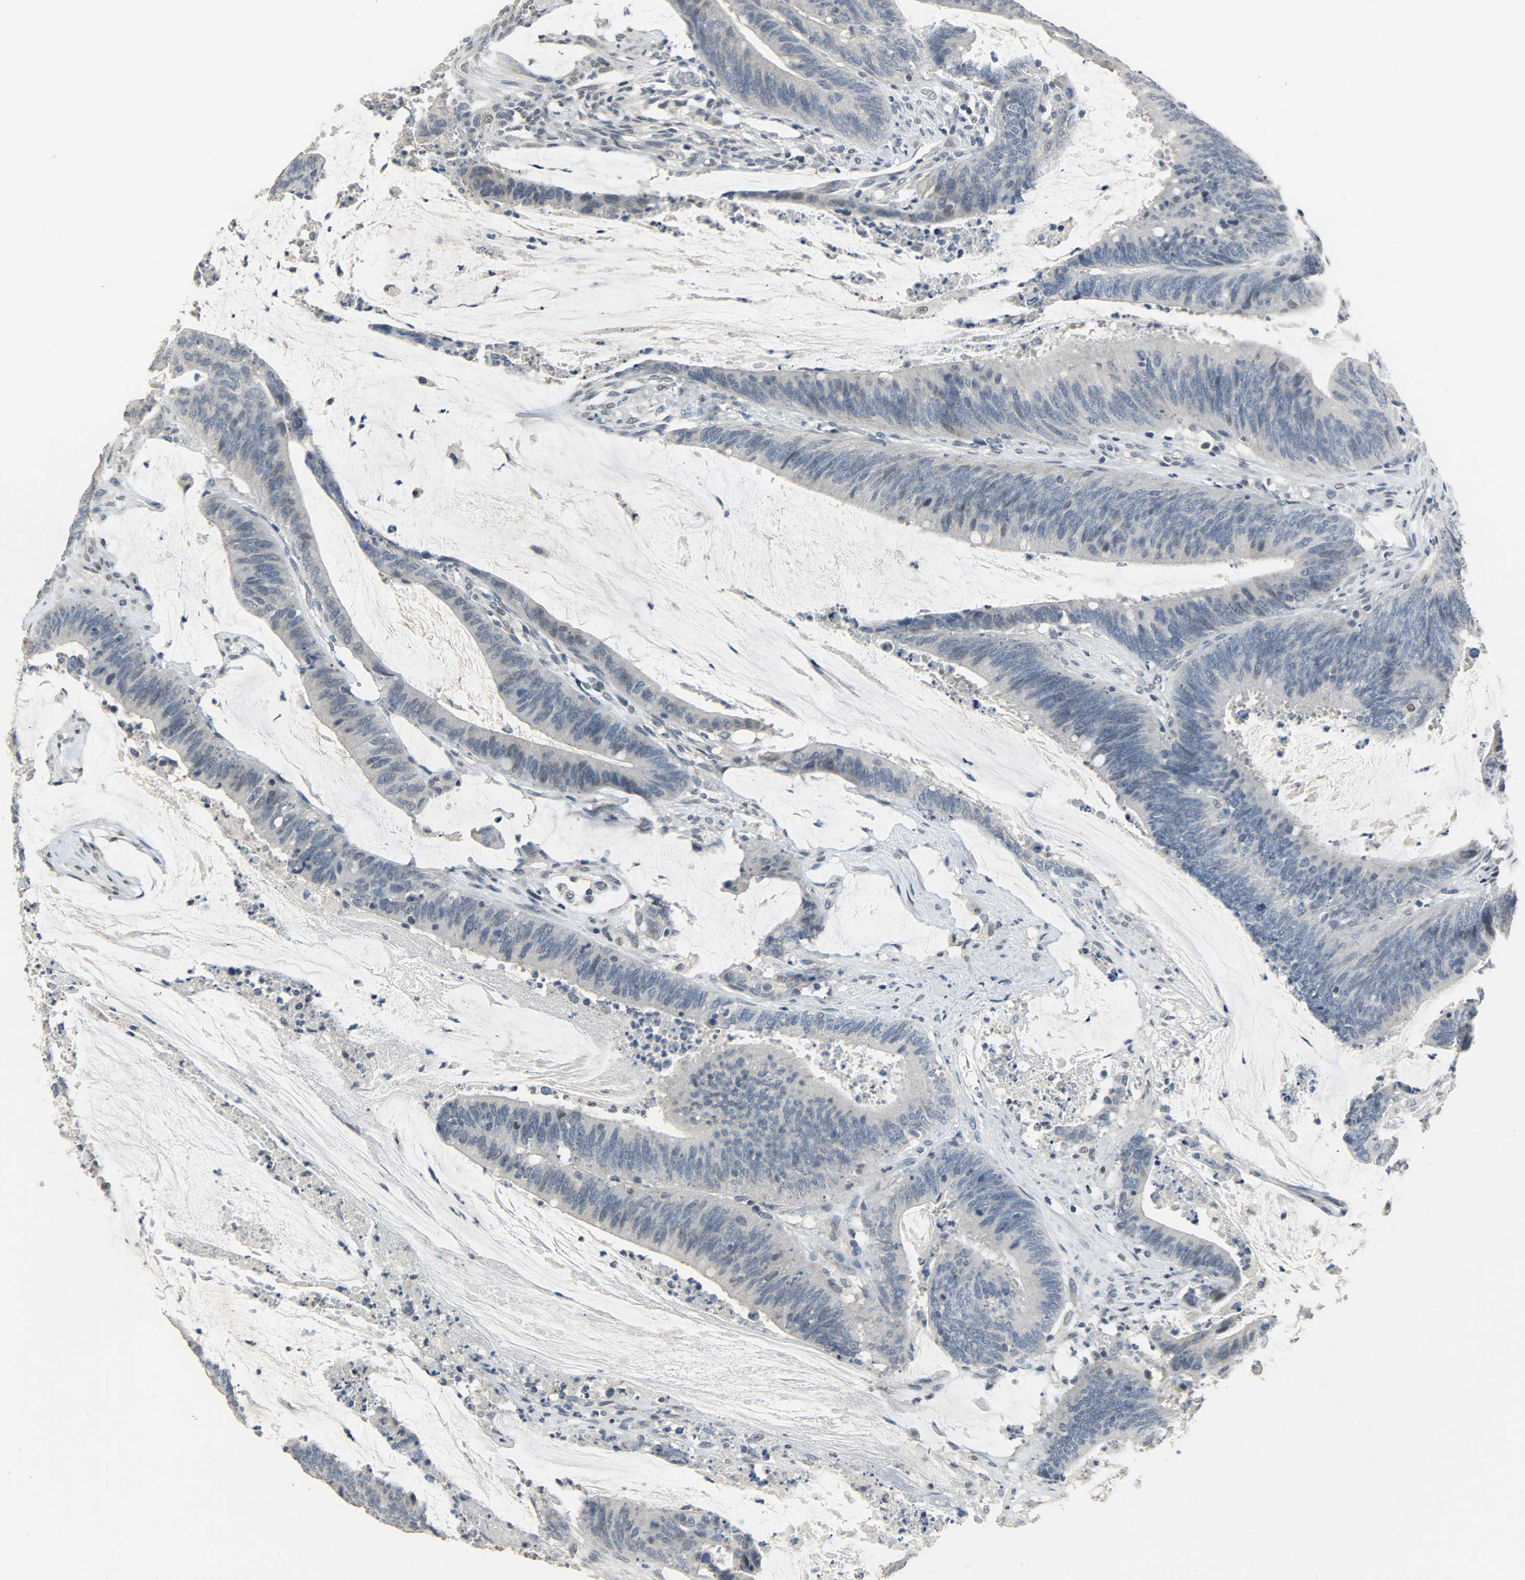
{"staining": {"intensity": "negative", "quantity": "none", "location": "none"}, "tissue": "colorectal cancer", "cell_type": "Tumor cells", "image_type": "cancer", "snomed": [{"axis": "morphology", "description": "Adenocarcinoma, NOS"}, {"axis": "topography", "description": "Rectum"}], "caption": "IHC of human colorectal cancer (adenocarcinoma) exhibits no staining in tumor cells.", "gene": "DNAJB6", "patient": {"sex": "female", "age": 66}}